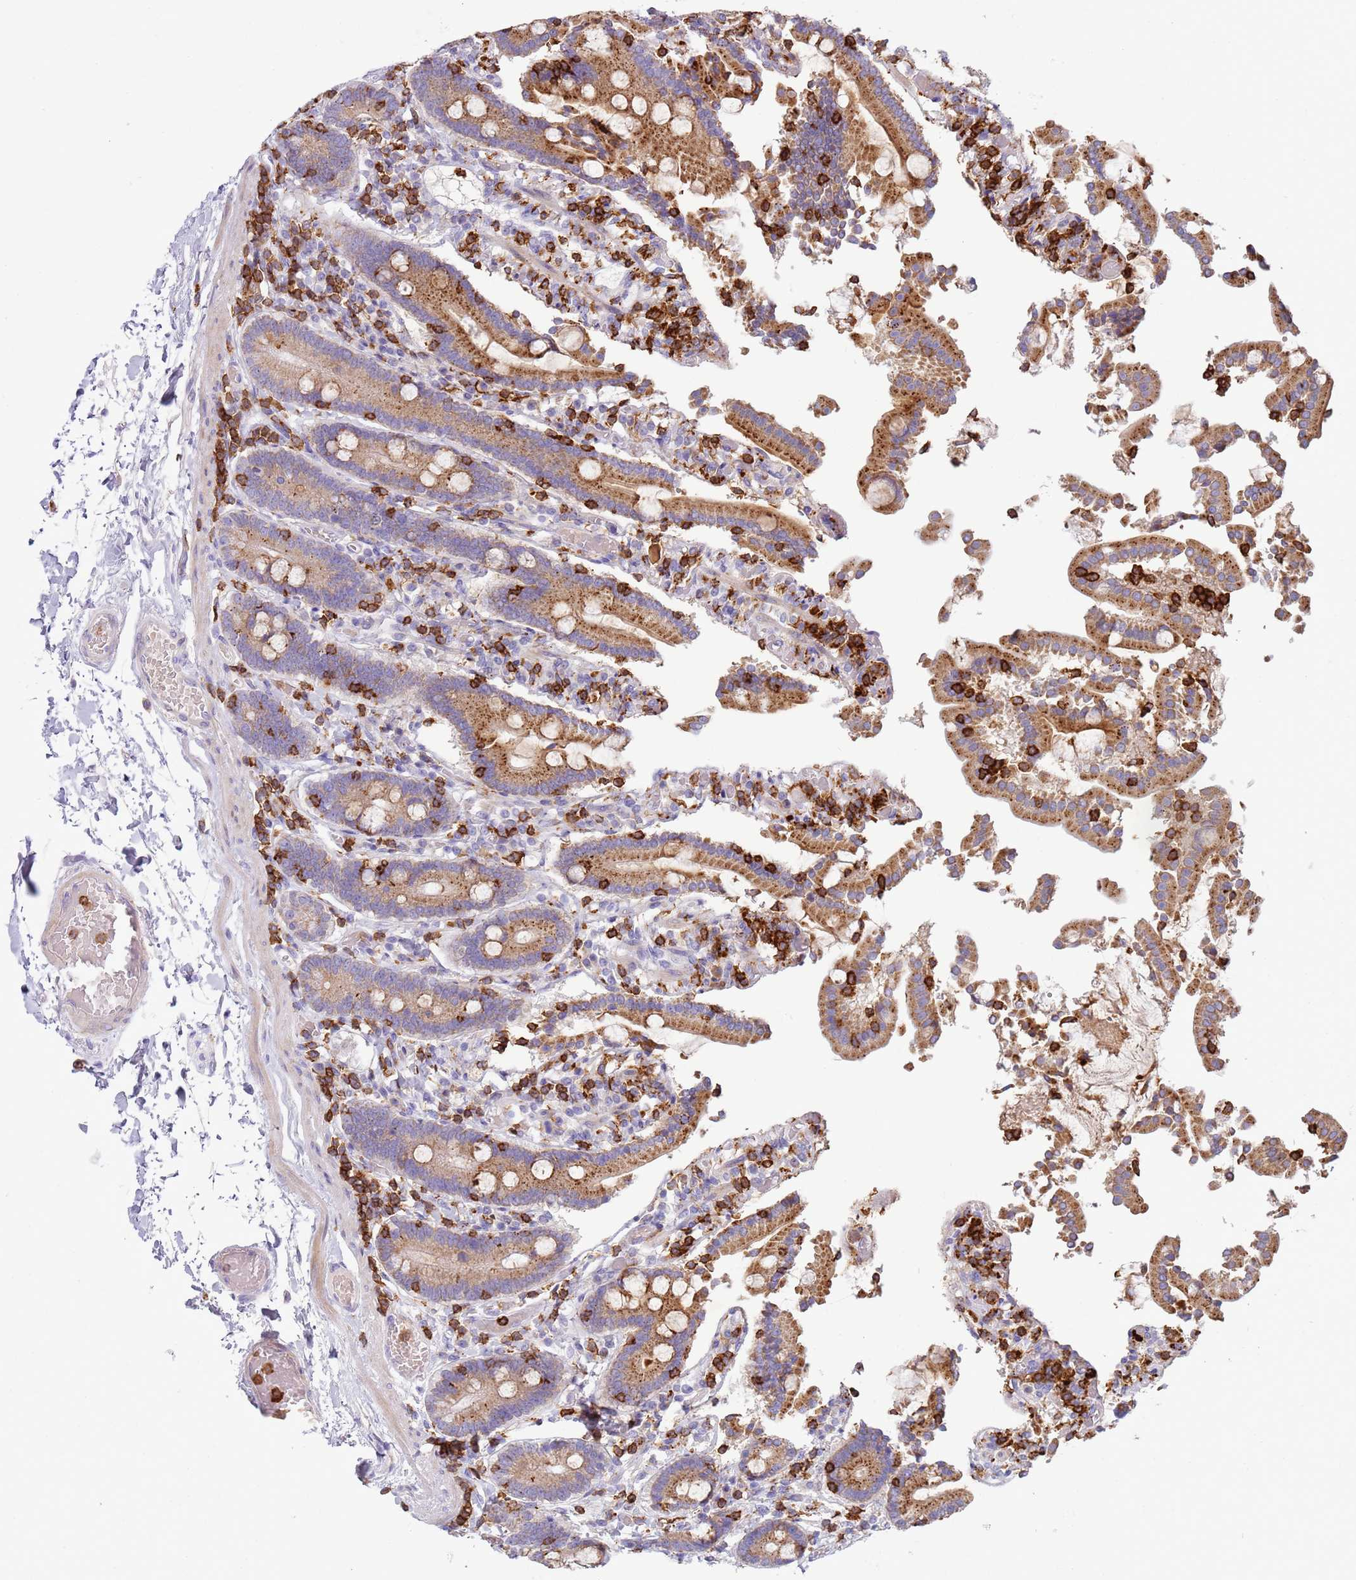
{"staining": {"intensity": "moderate", "quantity": ">75%", "location": "cytoplasmic/membranous"}, "tissue": "duodenum", "cell_type": "Glandular cells", "image_type": "normal", "snomed": [{"axis": "morphology", "description": "Normal tissue, NOS"}, {"axis": "topography", "description": "Duodenum"}], "caption": "Immunohistochemistry (IHC) photomicrograph of normal duodenum stained for a protein (brown), which shows medium levels of moderate cytoplasmic/membranous staining in approximately >75% of glandular cells.", "gene": "TTPAL", "patient": {"sex": "male", "age": 55}}